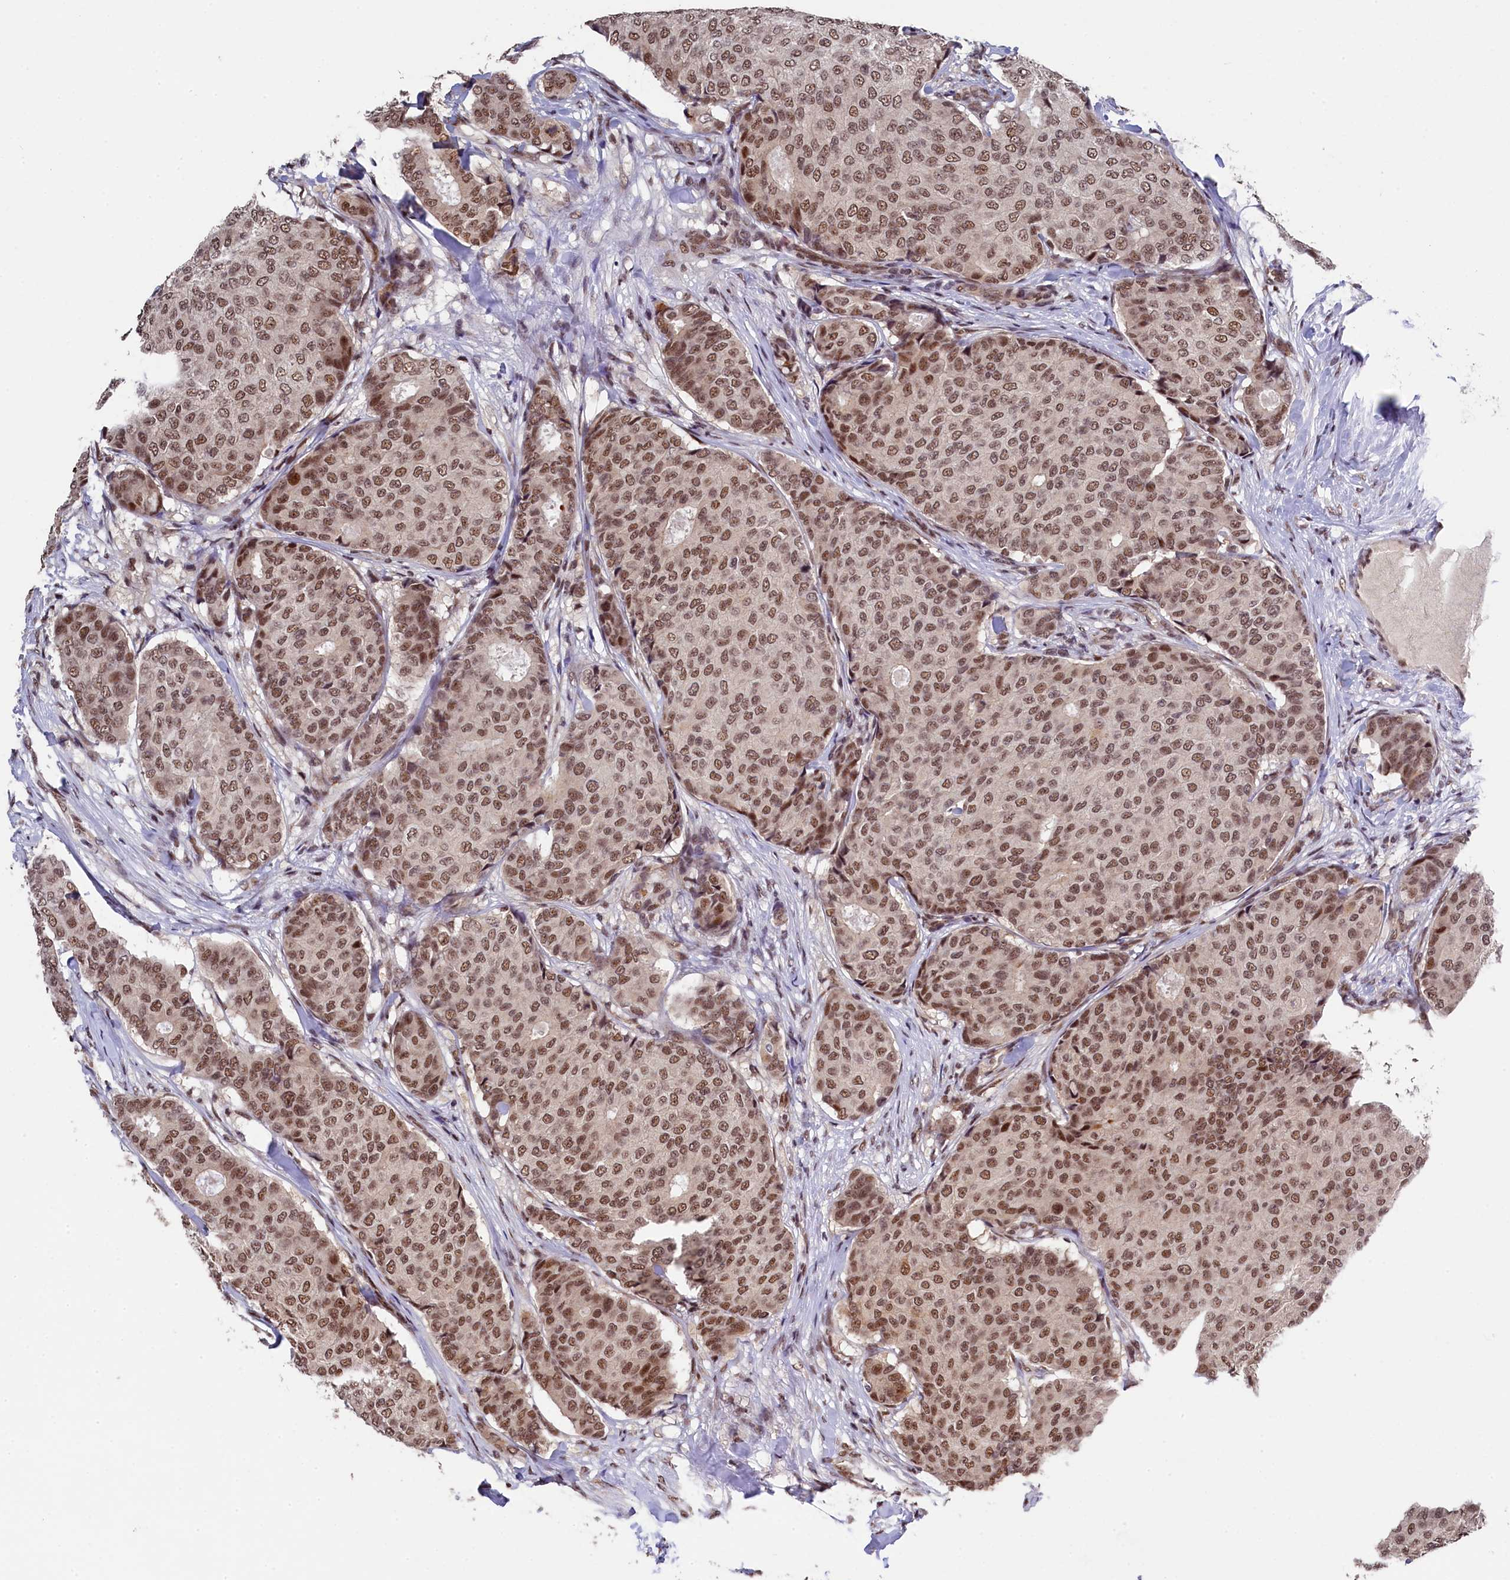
{"staining": {"intensity": "moderate", "quantity": ">75%", "location": "nuclear"}, "tissue": "breast cancer", "cell_type": "Tumor cells", "image_type": "cancer", "snomed": [{"axis": "morphology", "description": "Duct carcinoma"}, {"axis": "topography", "description": "Breast"}], "caption": "DAB immunohistochemical staining of breast cancer reveals moderate nuclear protein staining in approximately >75% of tumor cells.", "gene": "ADIG", "patient": {"sex": "female", "age": 75}}